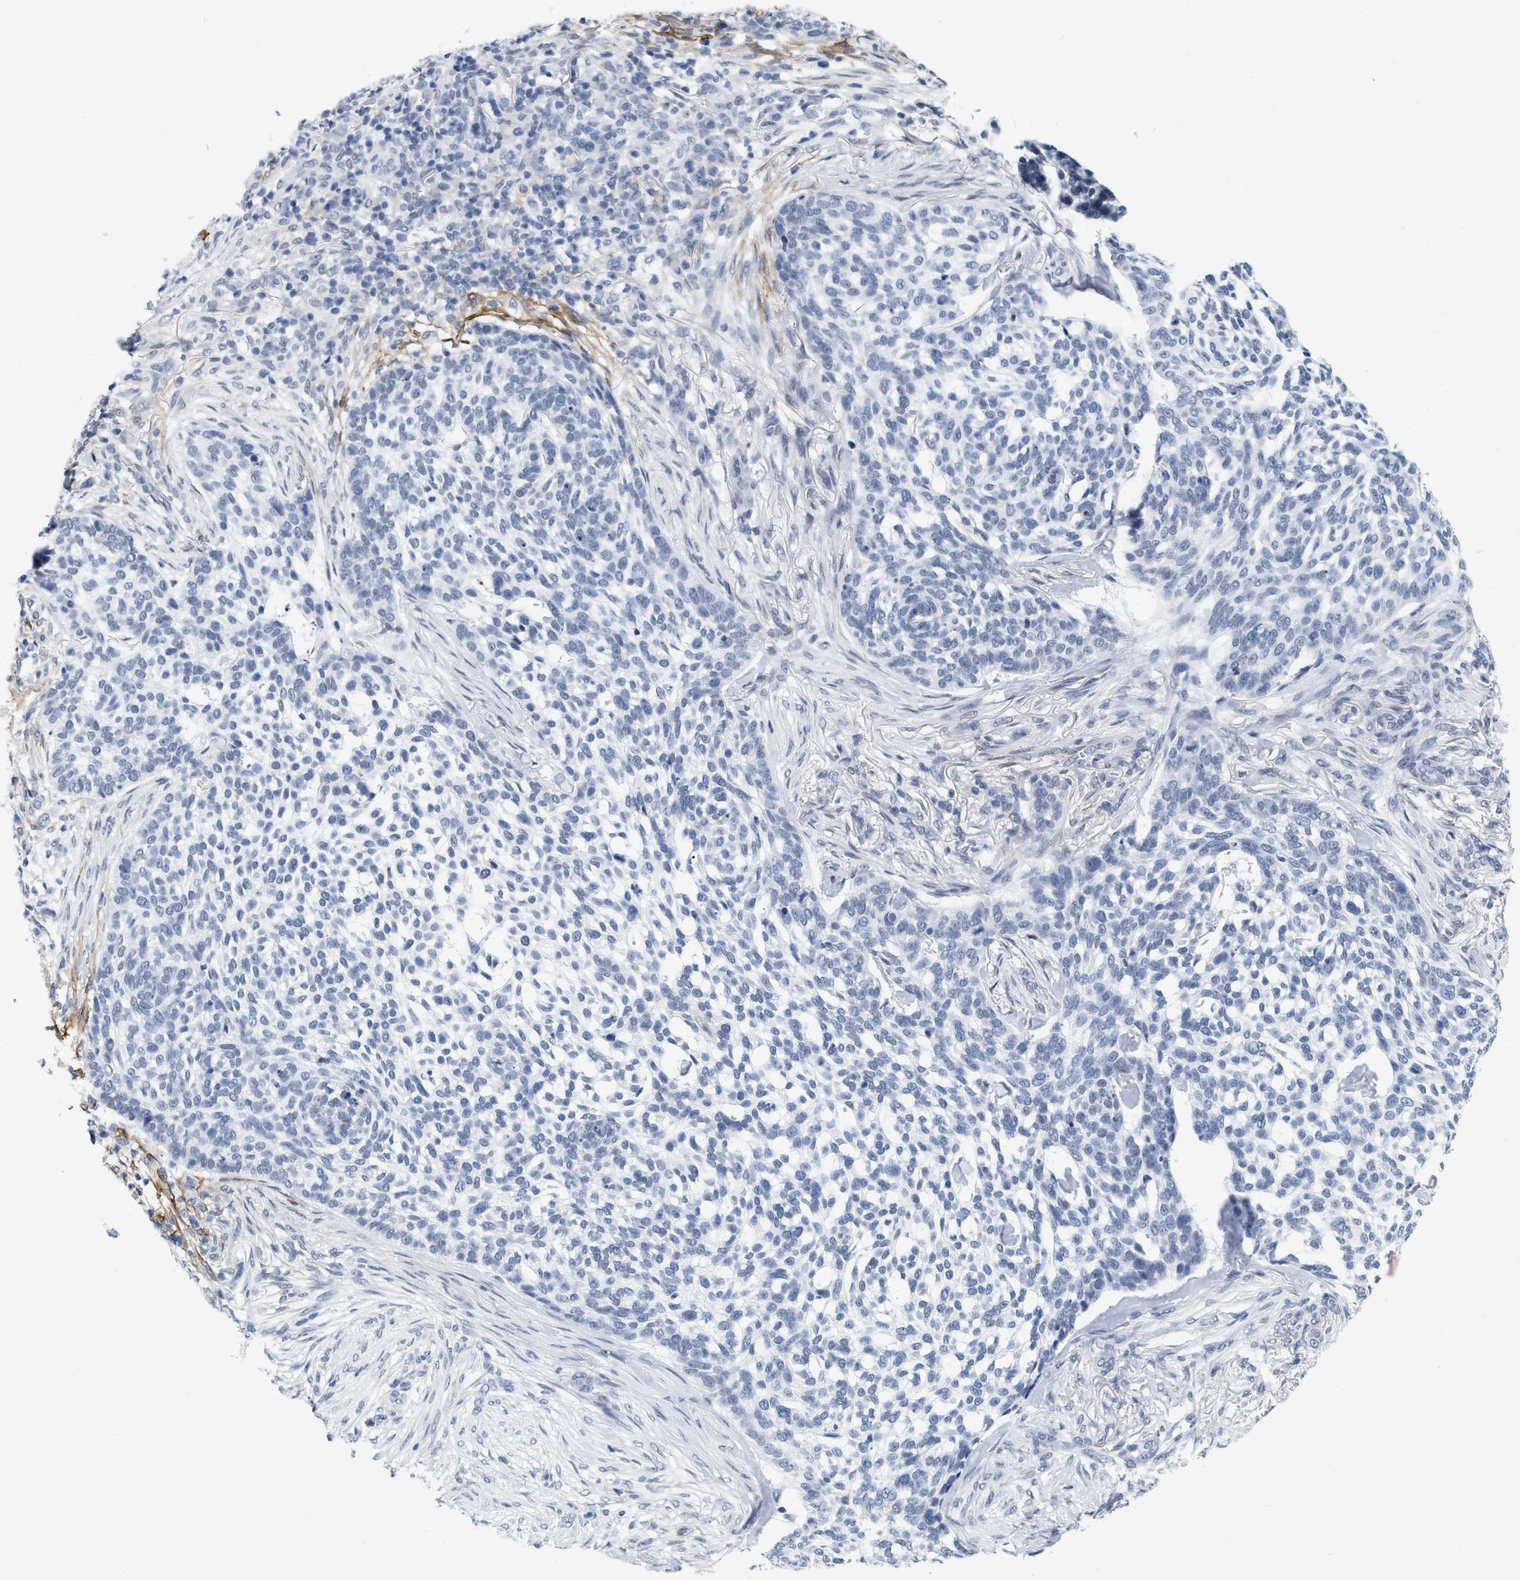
{"staining": {"intensity": "negative", "quantity": "none", "location": "none"}, "tissue": "skin cancer", "cell_type": "Tumor cells", "image_type": "cancer", "snomed": [{"axis": "morphology", "description": "Basal cell carcinoma"}, {"axis": "topography", "description": "Skin"}], "caption": "Immunohistochemistry (IHC) image of neoplastic tissue: human skin basal cell carcinoma stained with DAB reveals no significant protein positivity in tumor cells.", "gene": "XIRP1", "patient": {"sex": "female", "age": 64}}